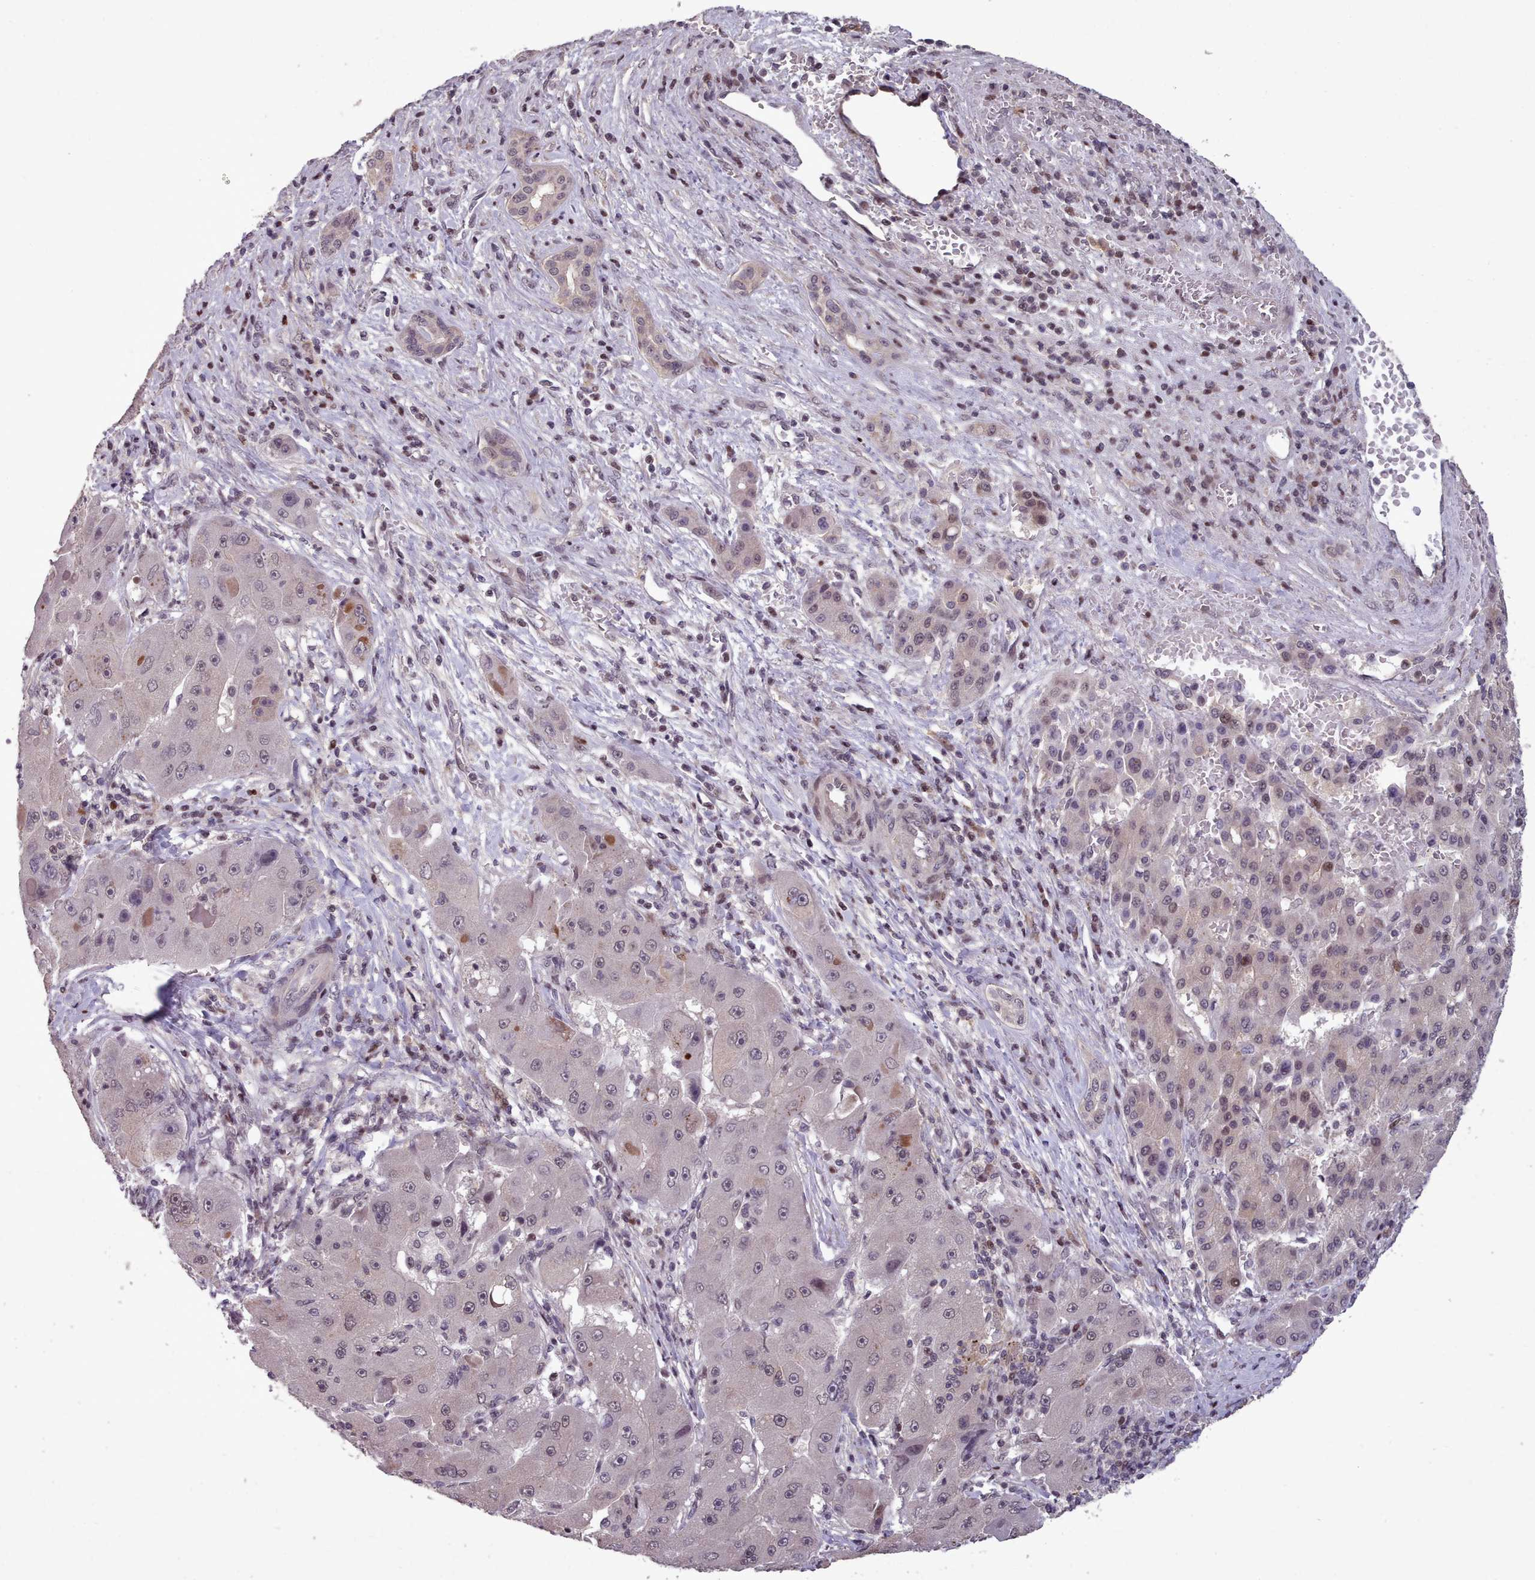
{"staining": {"intensity": "weak", "quantity": "<25%", "location": "nuclear"}, "tissue": "liver cancer", "cell_type": "Tumor cells", "image_type": "cancer", "snomed": [{"axis": "morphology", "description": "Carcinoma, Hepatocellular, NOS"}, {"axis": "topography", "description": "Liver"}], "caption": "IHC of liver cancer exhibits no staining in tumor cells.", "gene": "ENSA", "patient": {"sex": "male", "age": 76}}